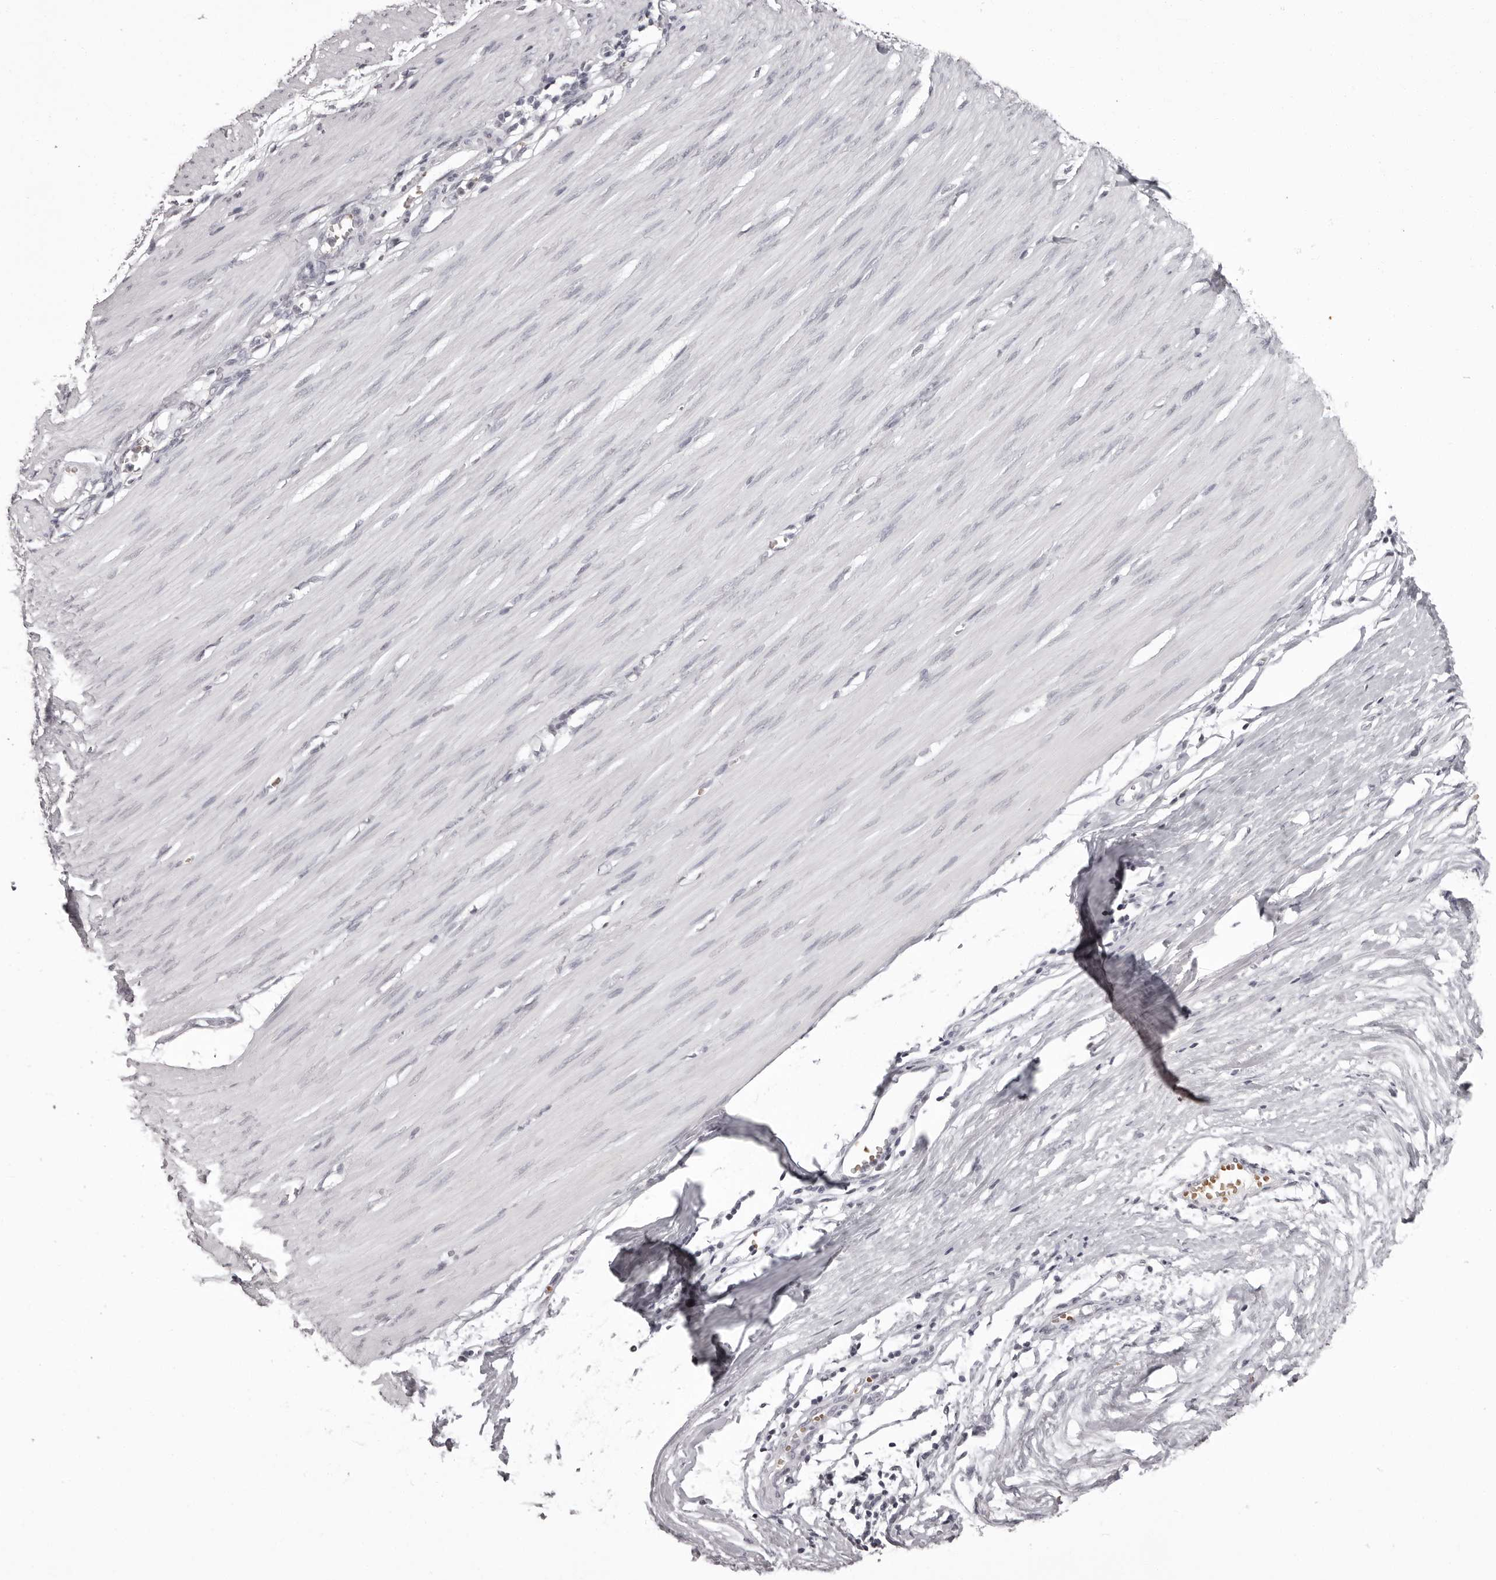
{"staining": {"intensity": "negative", "quantity": "none", "location": "none"}, "tissue": "smooth muscle", "cell_type": "Smooth muscle cells", "image_type": "normal", "snomed": [{"axis": "morphology", "description": "Normal tissue, NOS"}, {"axis": "morphology", "description": "Adenocarcinoma, NOS"}, {"axis": "topography", "description": "Colon"}, {"axis": "topography", "description": "Peripheral nerve tissue"}], "caption": "High magnification brightfield microscopy of normal smooth muscle stained with DAB (3,3'-diaminobenzidine) (brown) and counterstained with hematoxylin (blue): smooth muscle cells show no significant staining.", "gene": "C8orf74", "patient": {"sex": "male", "age": 14}}